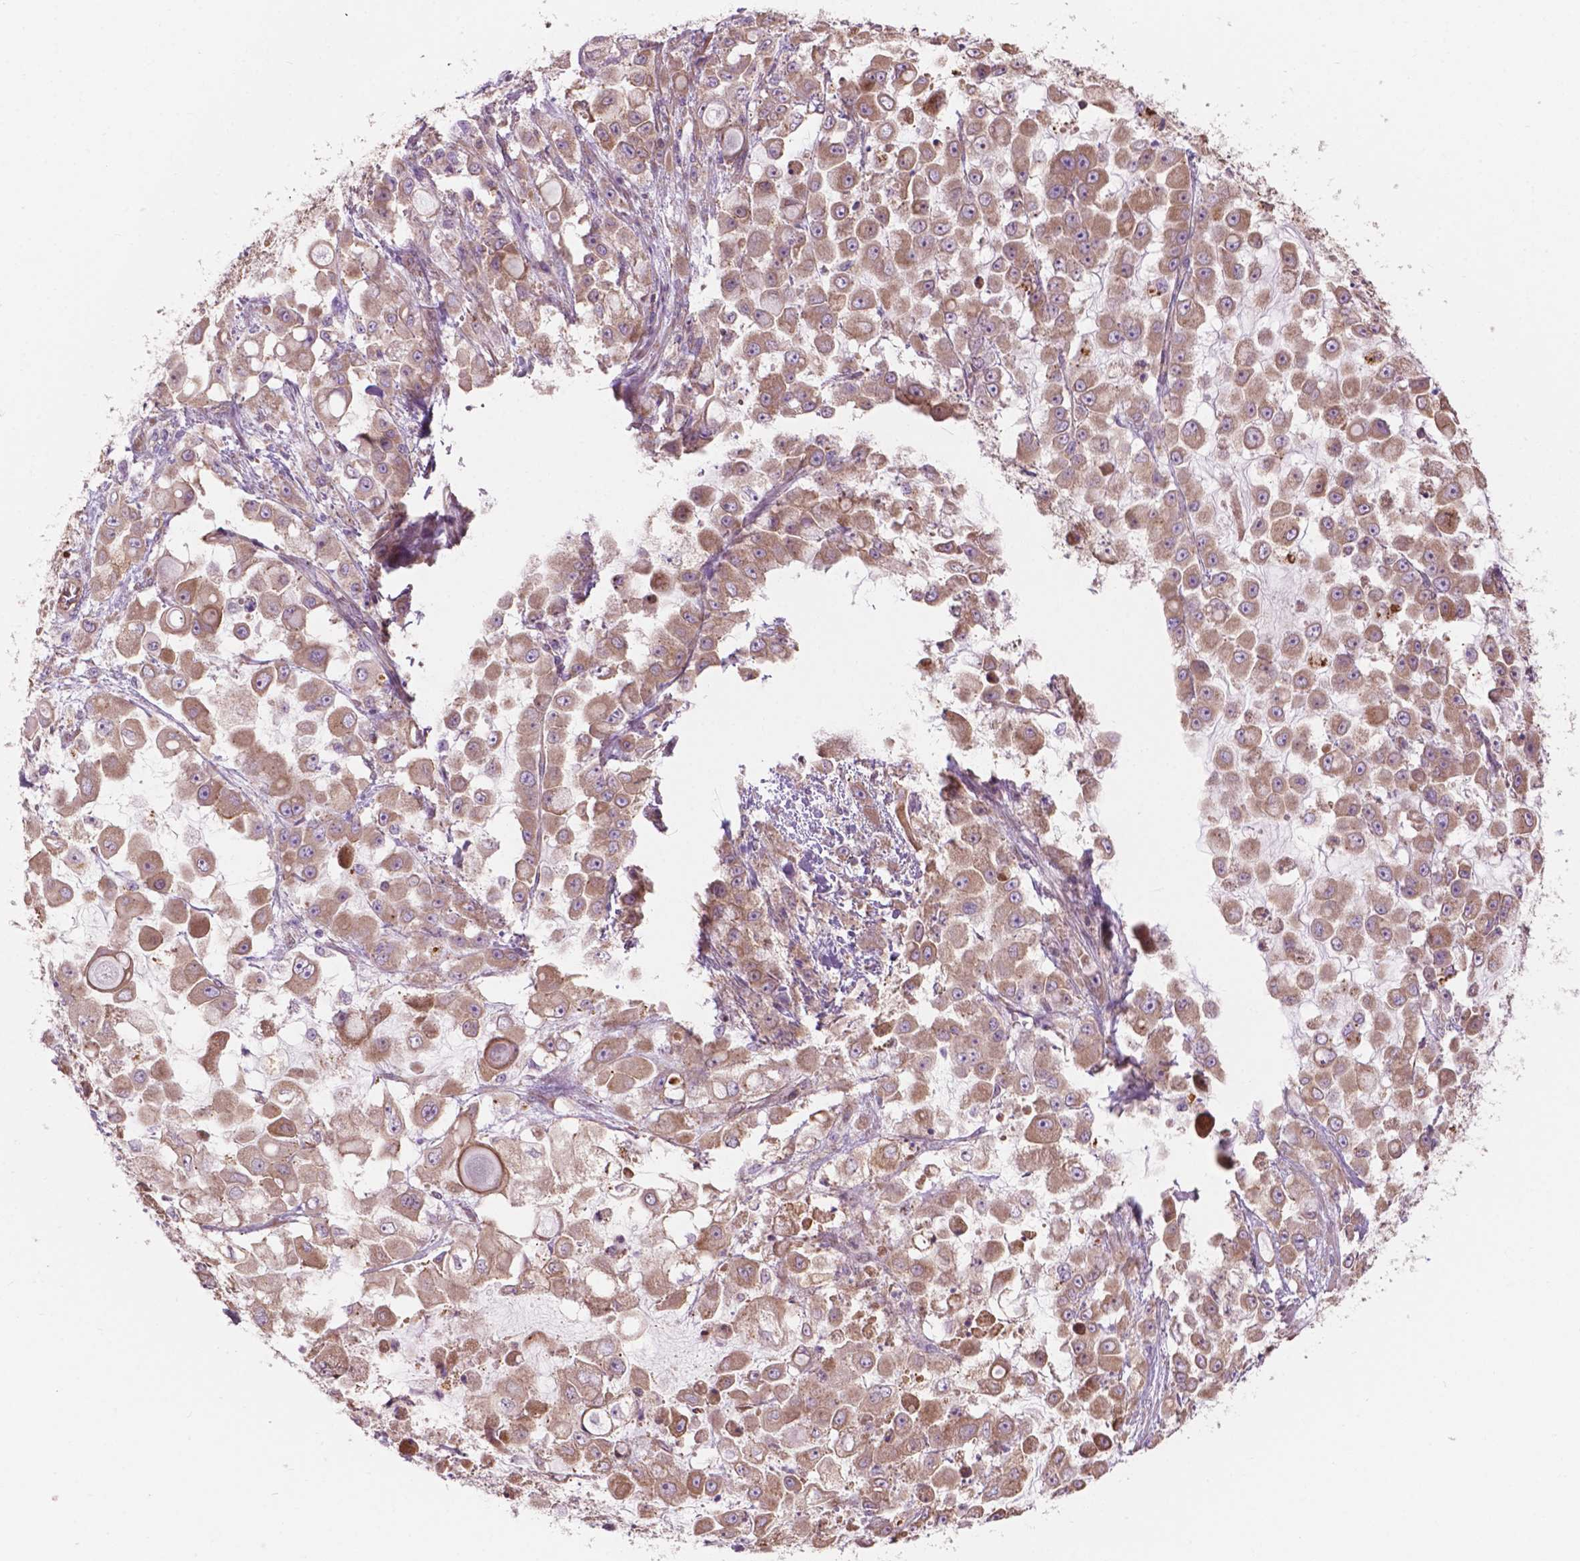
{"staining": {"intensity": "weak", "quantity": ">75%", "location": "cytoplasmic/membranous"}, "tissue": "stomach cancer", "cell_type": "Tumor cells", "image_type": "cancer", "snomed": [{"axis": "morphology", "description": "Adenocarcinoma, NOS"}, {"axis": "topography", "description": "Stomach"}], "caption": "Human stomach cancer (adenocarcinoma) stained with a protein marker demonstrates weak staining in tumor cells.", "gene": "SURF4", "patient": {"sex": "female", "age": 76}}